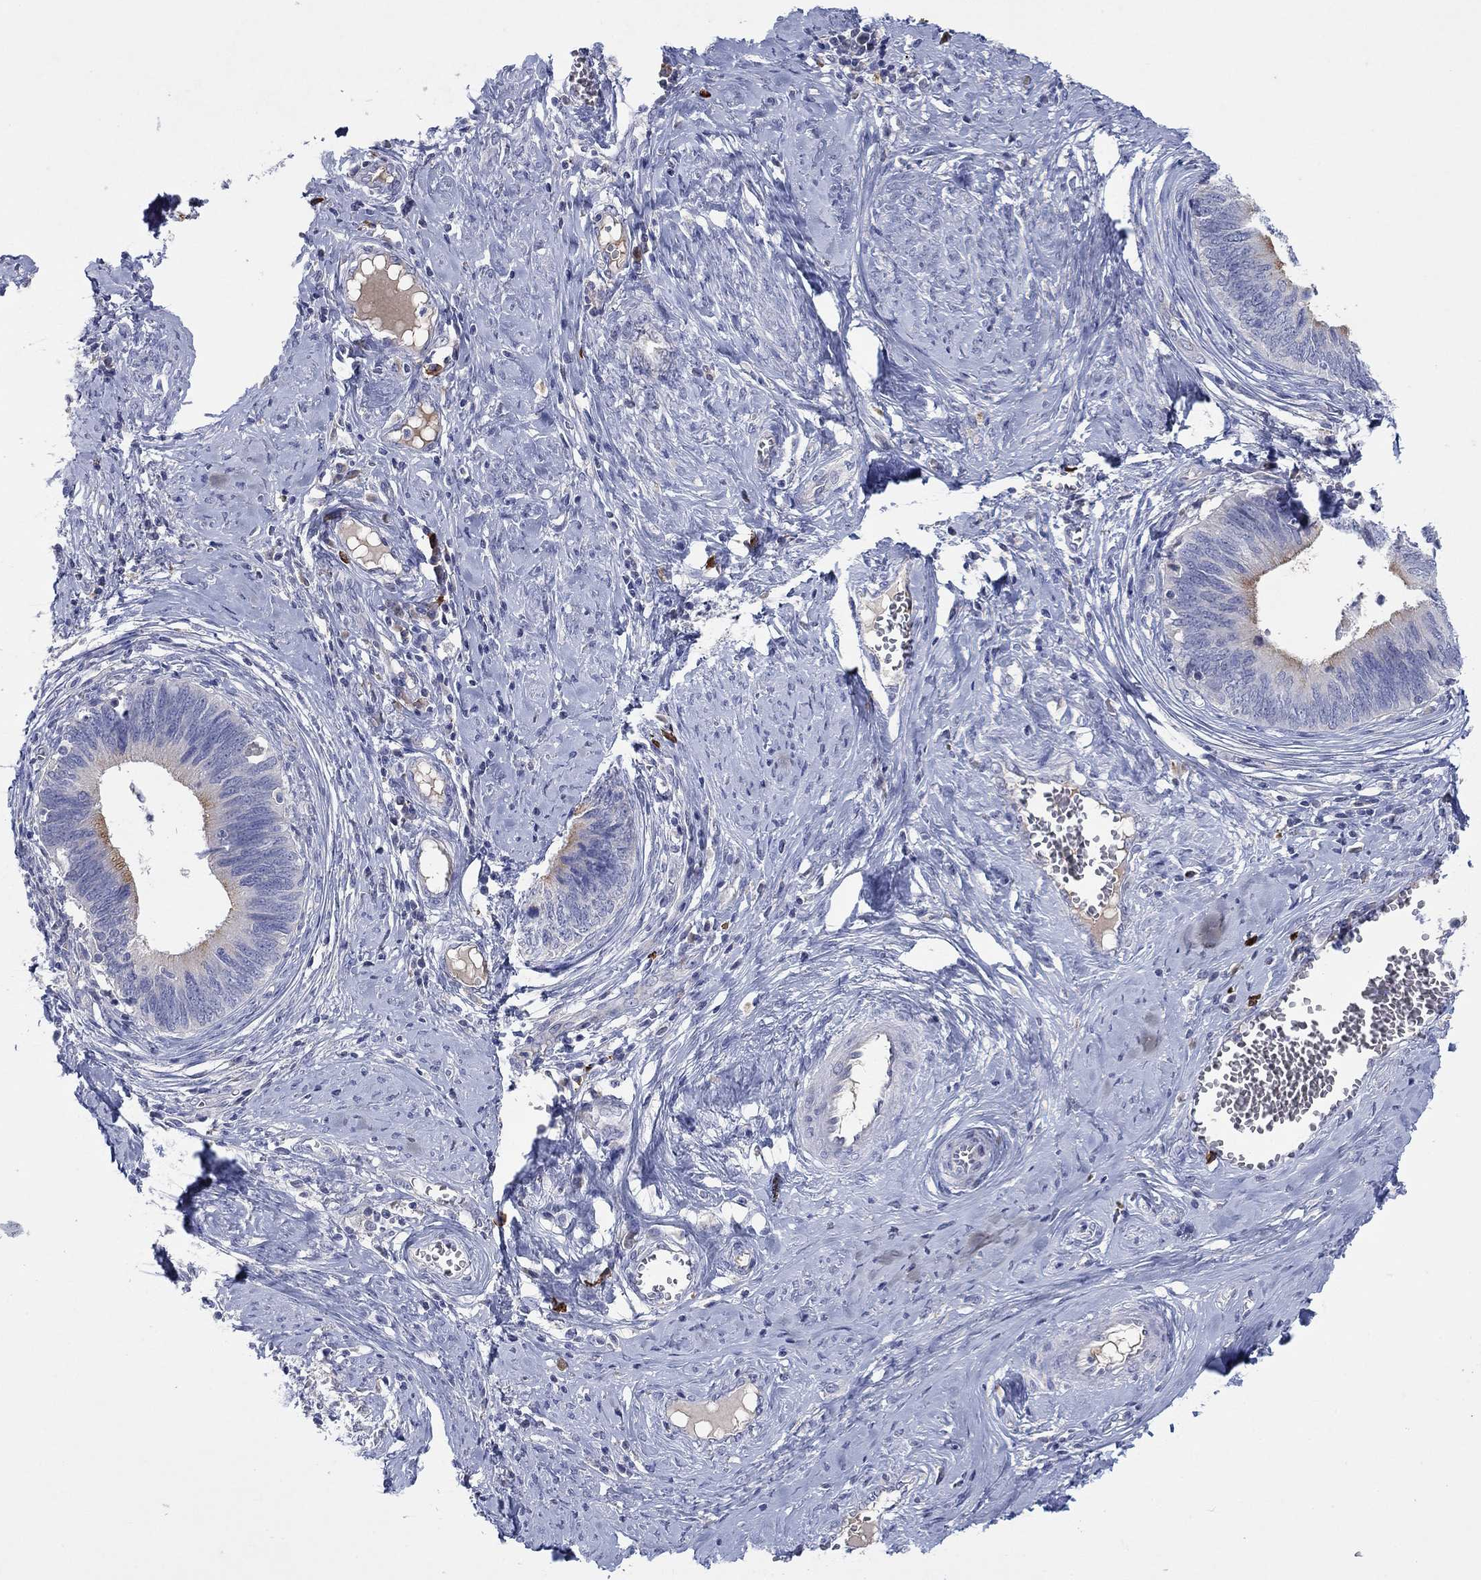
{"staining": {"intensity": "weak", "quantity": "<25%", "location": "cytoplasmic/membranous"}, "tissue": "cervical cancer", "cell_type": "Tumor cells", "image_type": "cancer", "snomed": [{"axis": "morphology", "description": "Adenocarcinoma, NOS"}, {"axis": "topography", "description": "Cervix"}], "caption": "The image demonstrates no significant staining in tumor cells of cervical adenocarcinoma.", "gene": "PLCL2", "patient": {"sex": "female", "age": 42}}